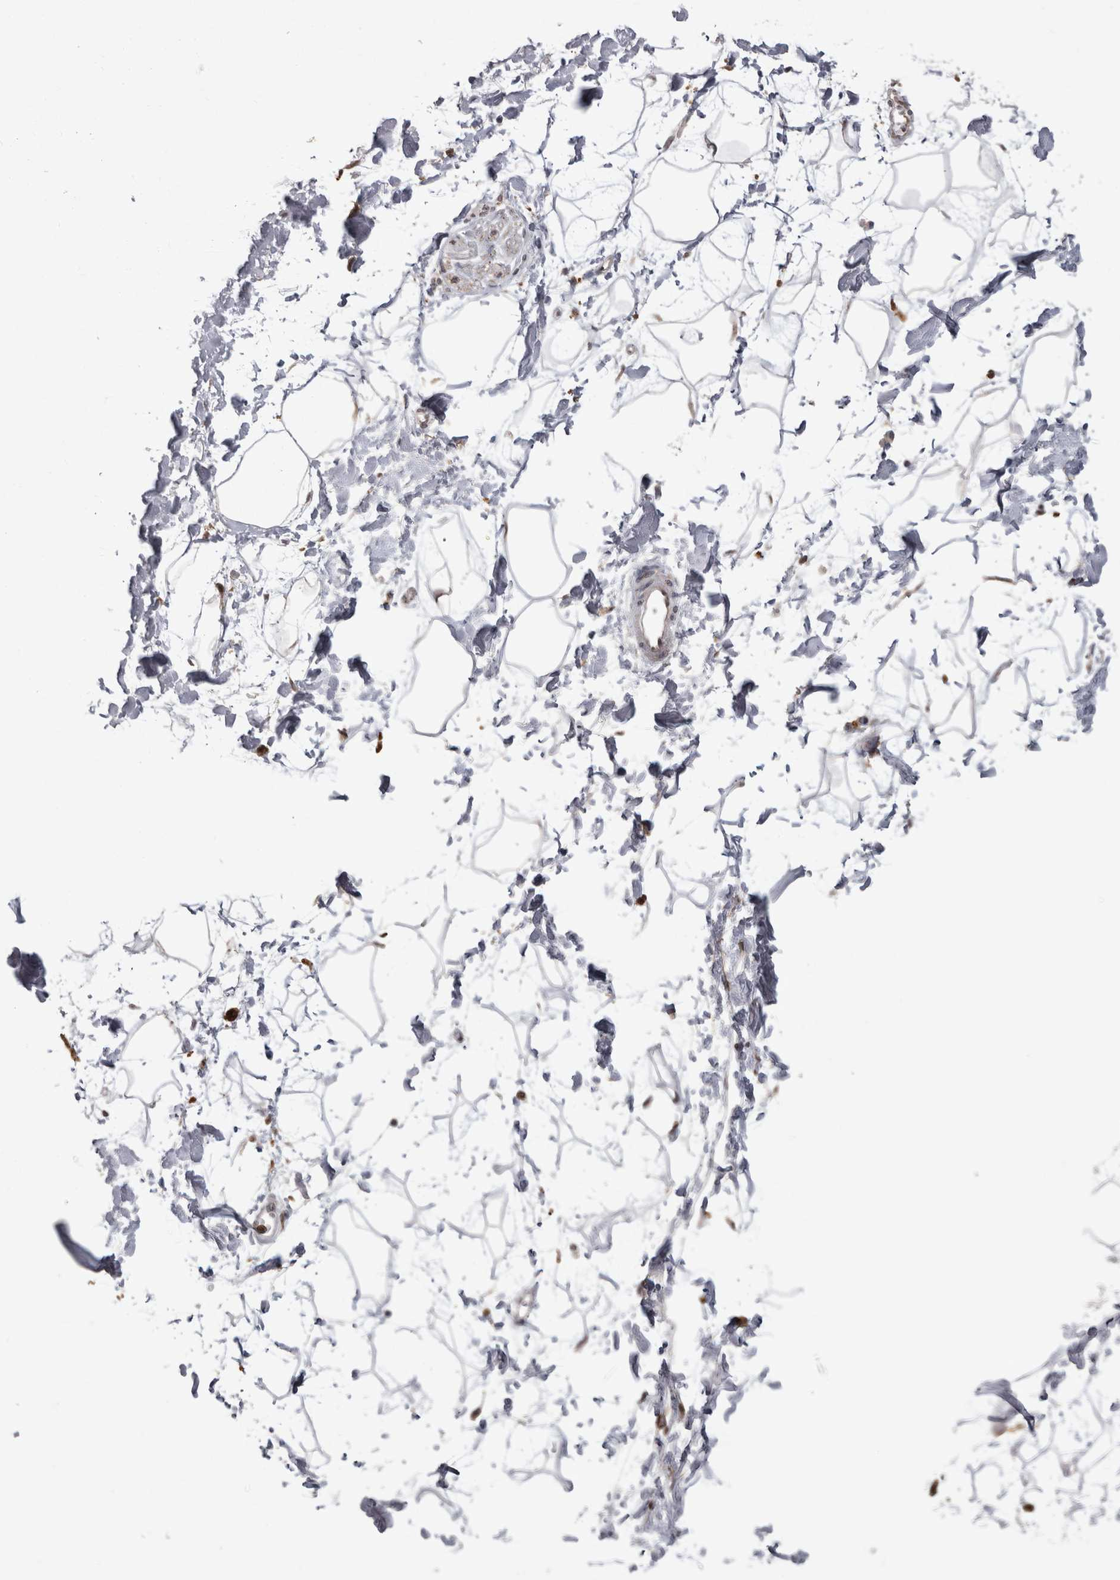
{"staining": {"intensity": "negative", "quantity": "none", "location": "none"}, "tissue": "adipose tissue", "cell_type": "Adipocytes", "image_type": "normal", "snomed": [{"axis": "morphology", "description": "Normal tissue, NOS"}, {"axis": "topography", "description": "Soft tissue"}], "caption": "Adipocytes are negative for protein expression in normal human adipose tissue. The staining was performed using DAB (3,3'-diaminobenzidine) to visualize the protein expression in brown, while the nuclei were stained in blue with hematoxylin (Magnification: 20x).", "gene": "MEP1A", "patient": {"sex": "male", "age": 72}}